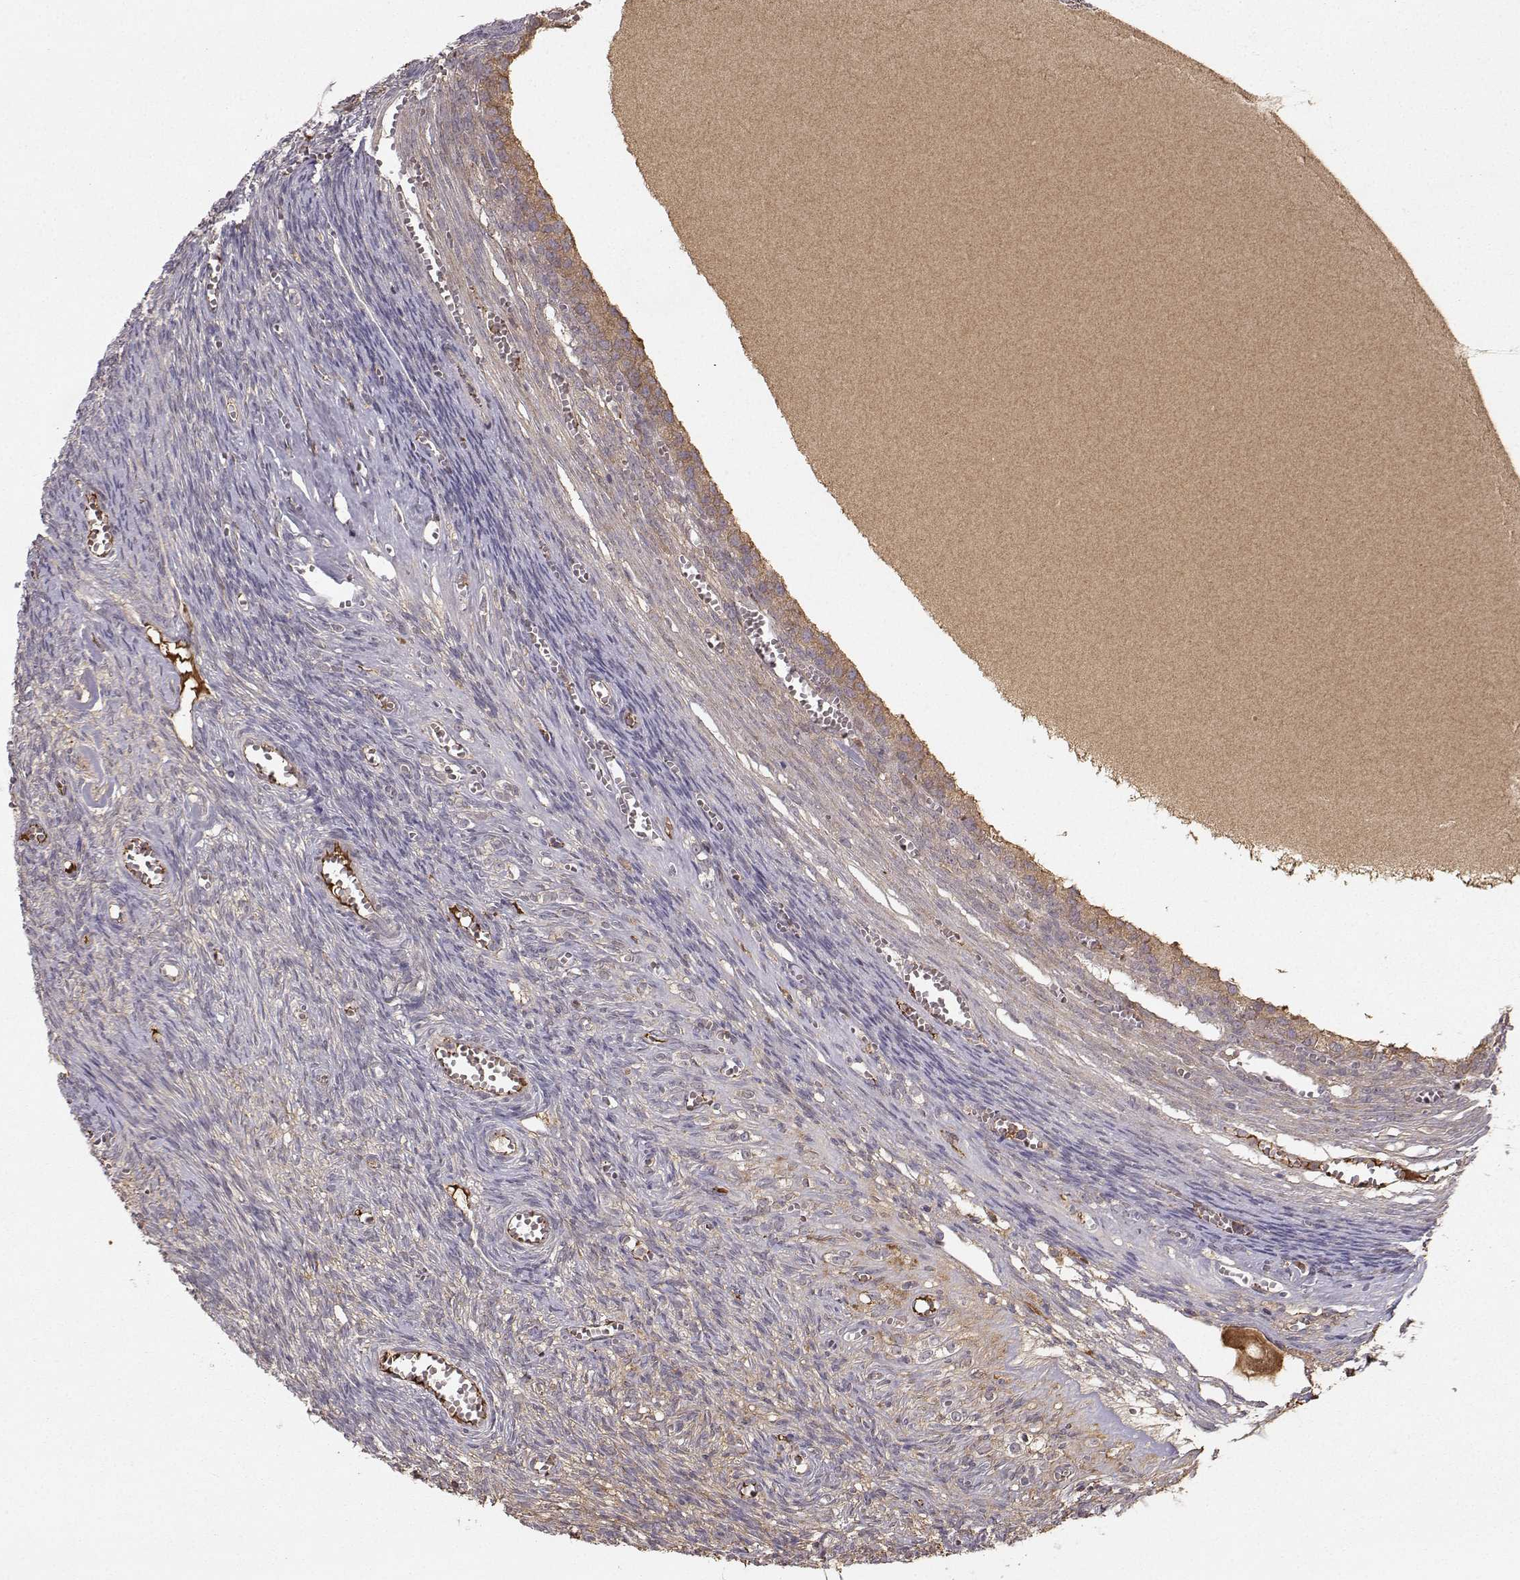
{"staining": {"intensity": "moderate", "quantity": "25%-75%", "location": "cytoplasmic/membranous"}, "tissue": "ovary", "cell_type": "Follicle cells", "image_type": "normal", "snomed": [{"axis": "morphology", "description": "Normal tissue, NOS"}, {"axis": "topography", "description": "Ovary"}], "caption": "Immunohistochemistry (IHC) micrograph of normal ovary: human ovary stained using immunohistochemistry reveals medium levels of moderate protein expression localized specifically in the cytoplasmic/membranous of follicle cells, appearing as a cytoplasmic/membranous brown color.", "gene": "WNT6", "patient": {"sex": "female", "age": 43}}